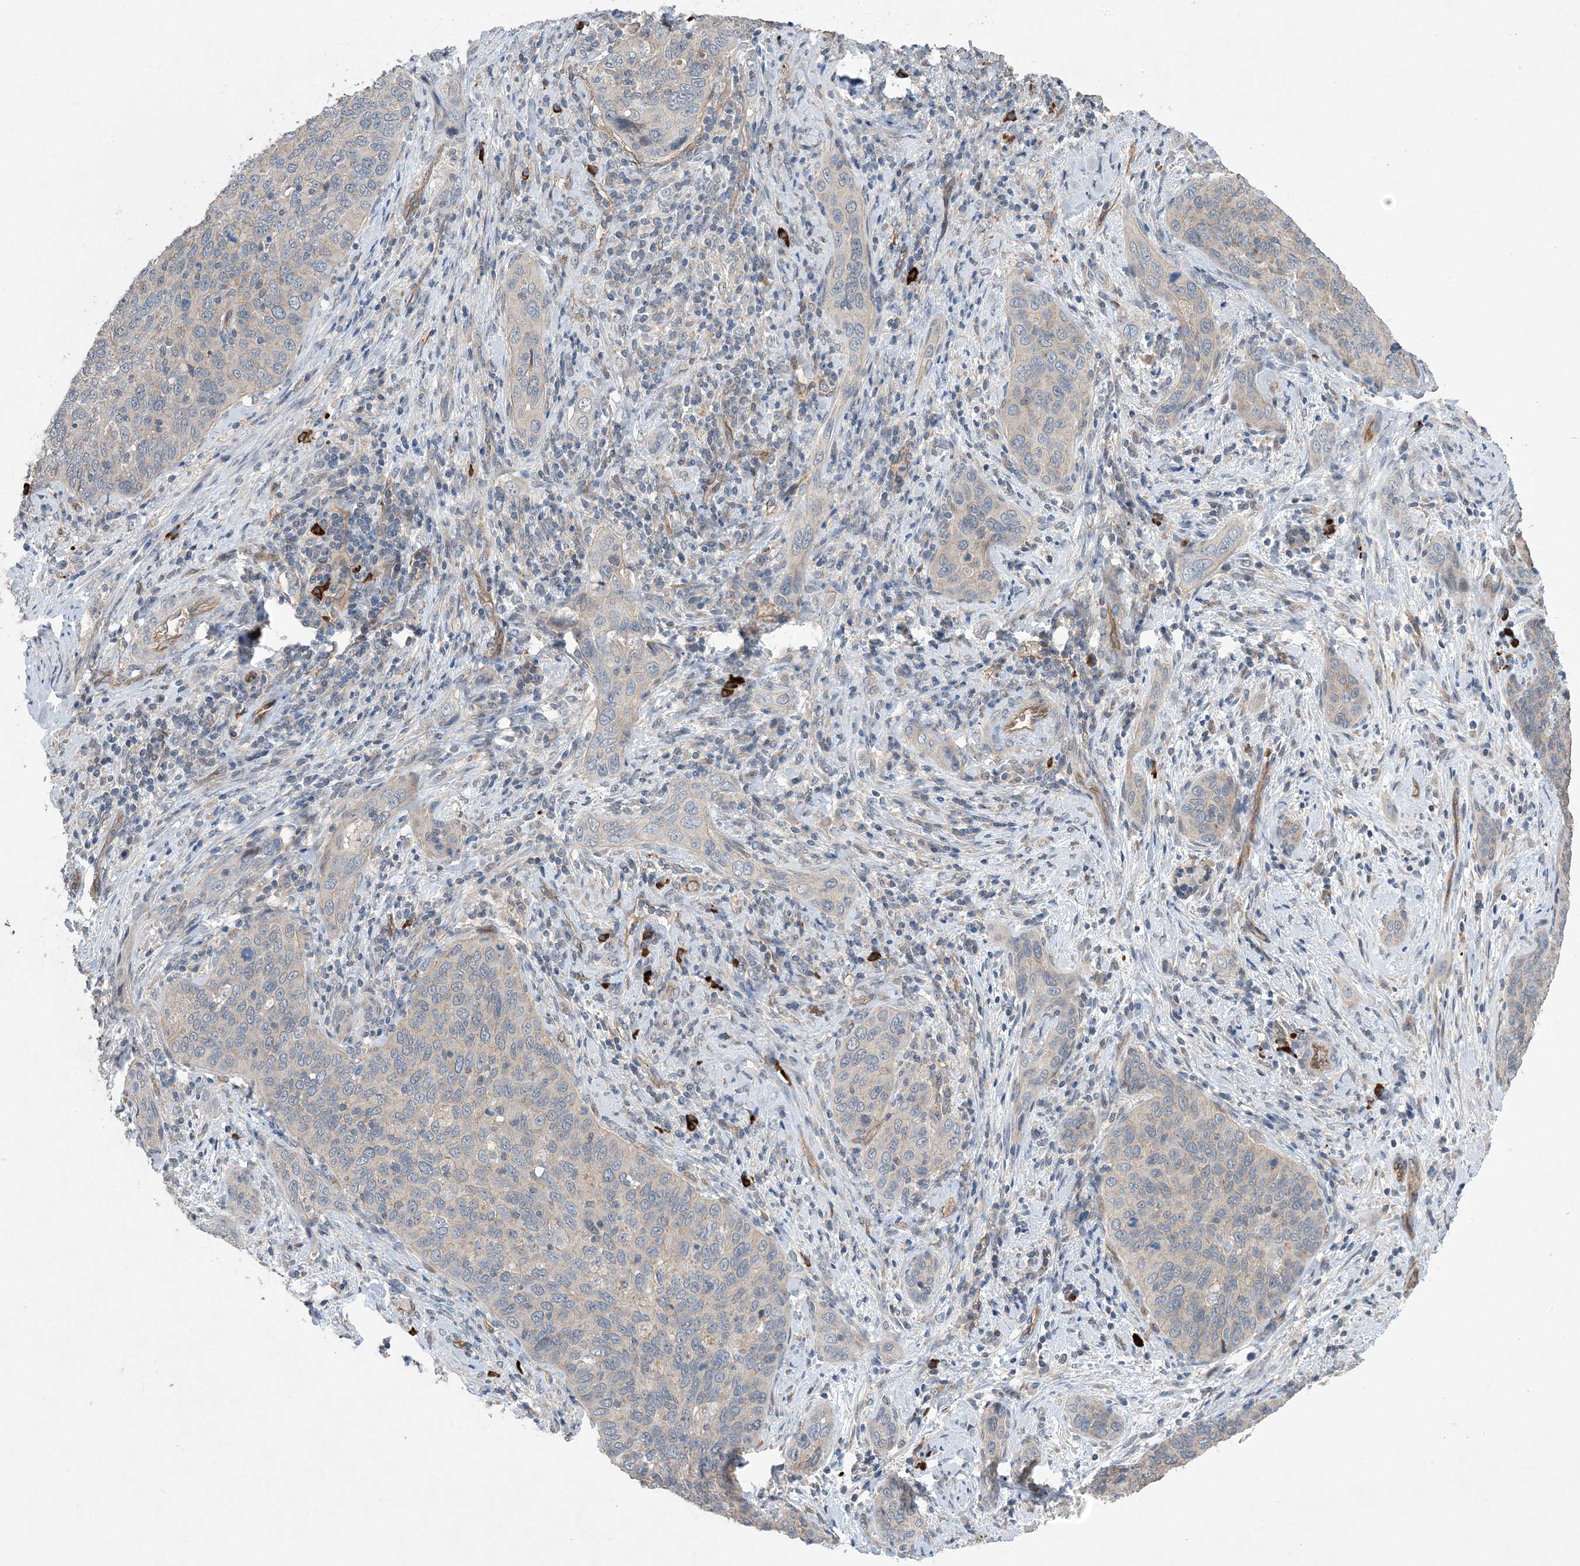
{"staining": {"intensity": "negative", "quantity": "none", "location": "none"}, "tissue": "cervical cancer", "cell_type": "Tumor cells", "image_type": "cancer", "snomed": [{"axis": "morphology", "description": "Squamous cell carcinoma, NOS"}, {"axis": "topography", "description": "Cervix"}], "caption": "A high-resolution photomicrograph shows immunohistochemistry staining of cervical cancer (squamous cell carcinoma), which demonstrates no significant positivity in tumor cells.", "gene": "AOC1", "patient": {"sex": "female", "age": 60}}